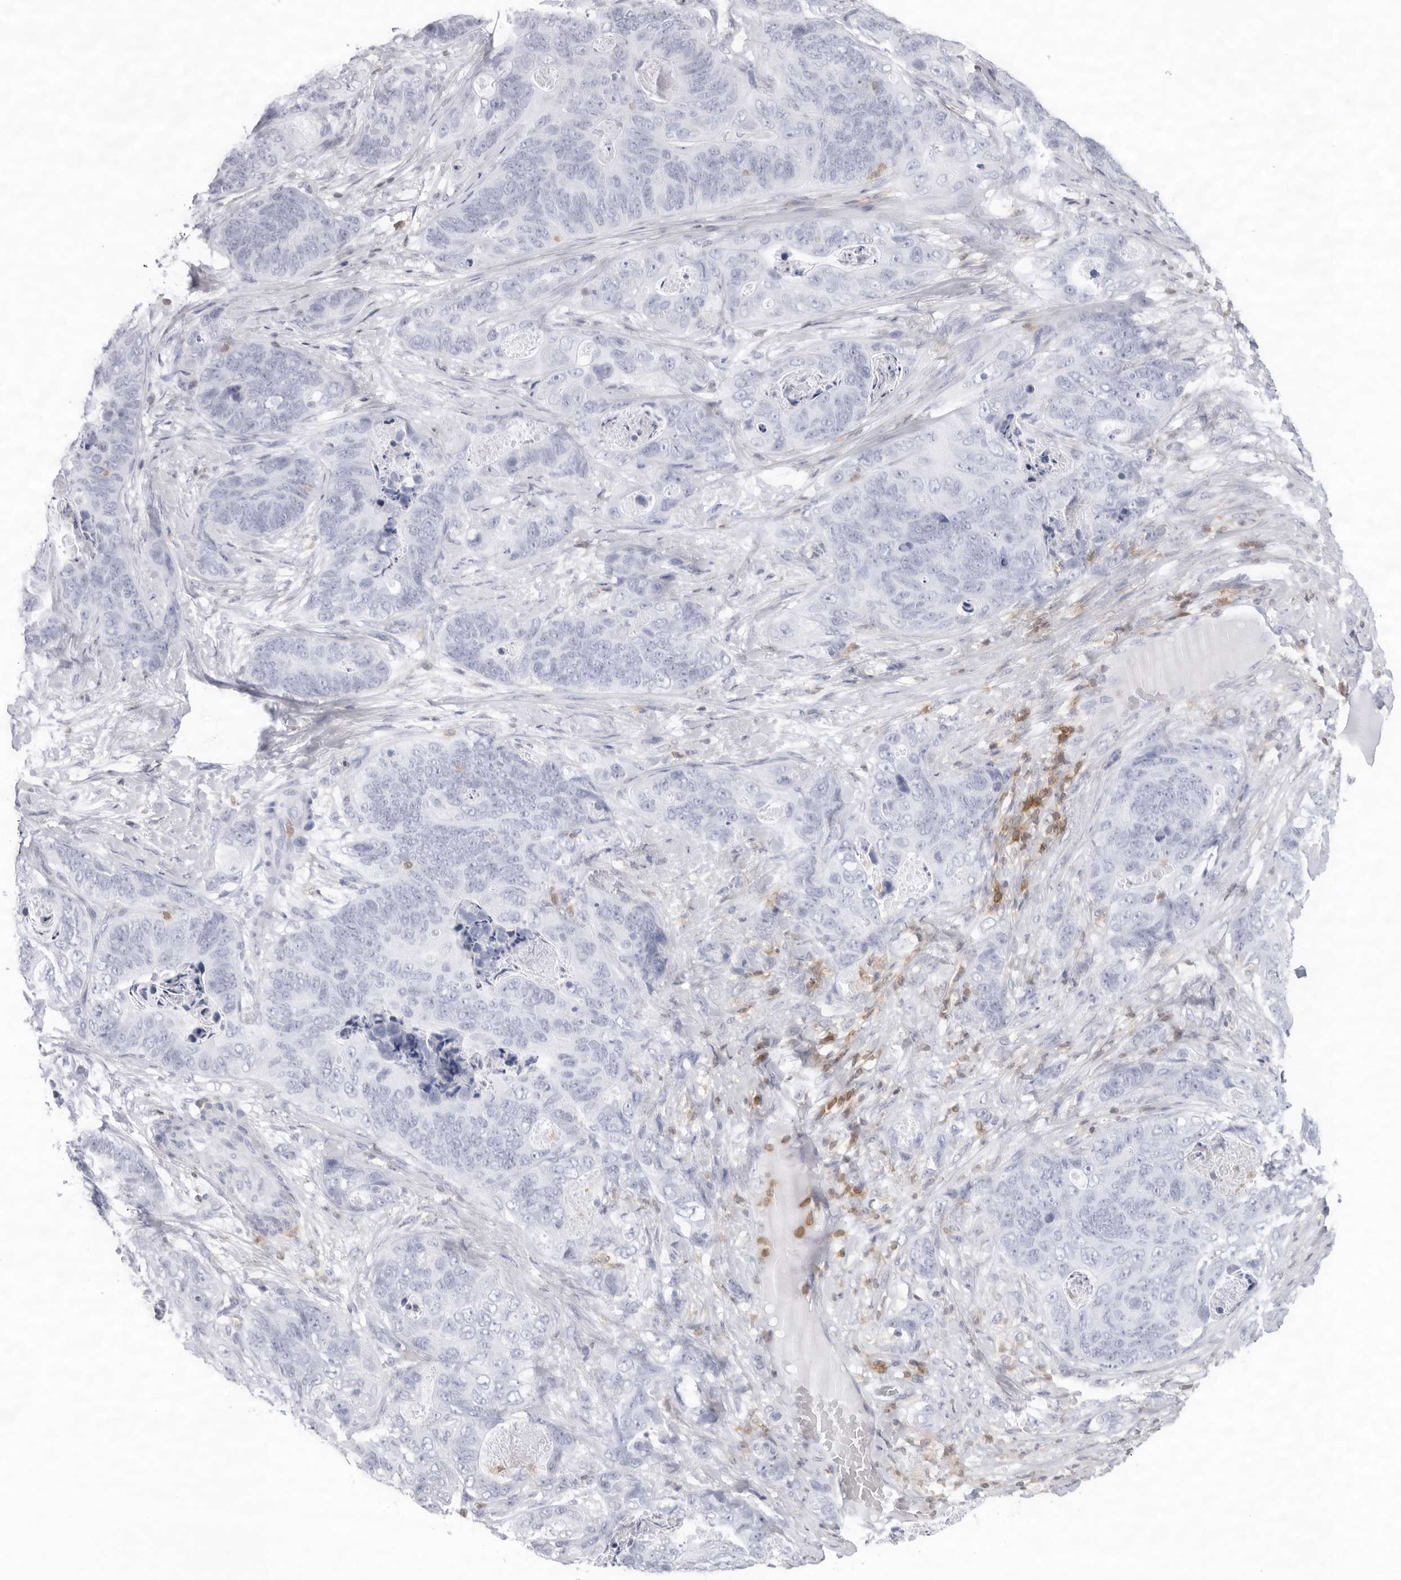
{"staining": {"intensity": "negative", "quantity": "none", "location": "none"}, "tissue": "stomach cancer", "cell_type": "Tumor cells", "image_type": "cancer", "snomed": [{"axis": "morphology", "description": "Normal tissue, NOS"}, {"axis": "morphology", "description": "Adenocarcinoma, NOS"}, {"axis": "topography", "description": "Stomach"}], "caption": "This is a histopathology image of immunohistochemistry (IHC) staining of adenocarcinoma (stomach), which shows no expression in tumor cells.", "gene": "FMNL1", "patient": {"sex": "female", "age": 89}}